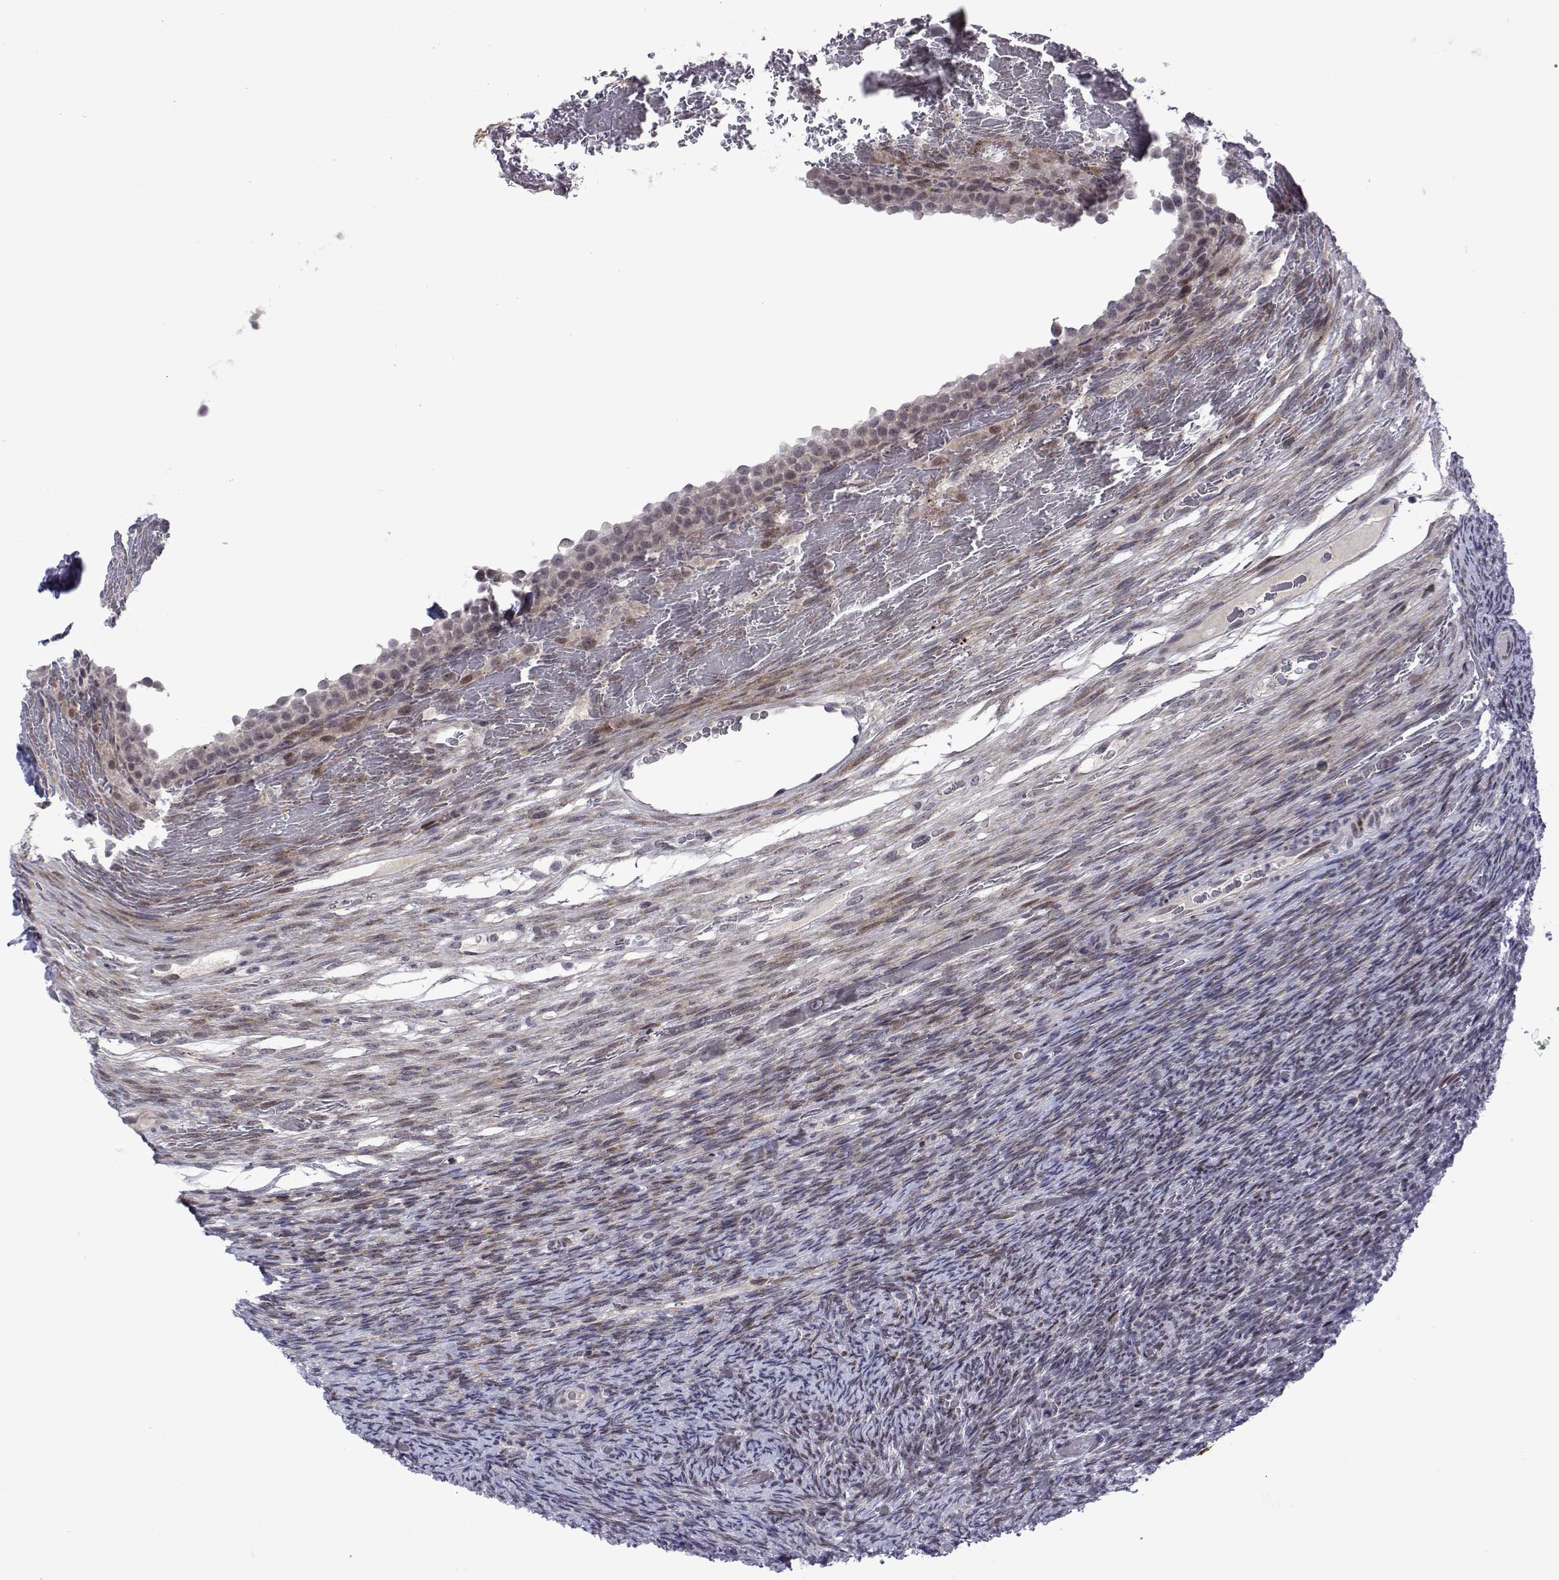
{"staining": {"intensity": "moderate", "quantity": "25%-75%", "location": "cytoplasmic/membranous,nuclear"}, "tissue": "ovary", "cell_type": "Follicle cells", "image_type": "normal", "snomed": [{"axis": "morphology", "description": "Normal tissue, NOS"}, {"axis": "topography", "description": "Ovary"}], "caption": "Immunohistochemical staining of benign human ovary reveals 25%-75% levels of moderate cytoplasmic/membranous,nuclear protein expression in approximately 25%-75% of follicle cells. The staining is performed using DAB (3,3'-diaminobenzidine) brown chromogen to label protein expression. The nuclei are counter-stained blue using hematoxylin.", "gene": "EFCAB3", "patient": {"sex": "female", "age": 34}}